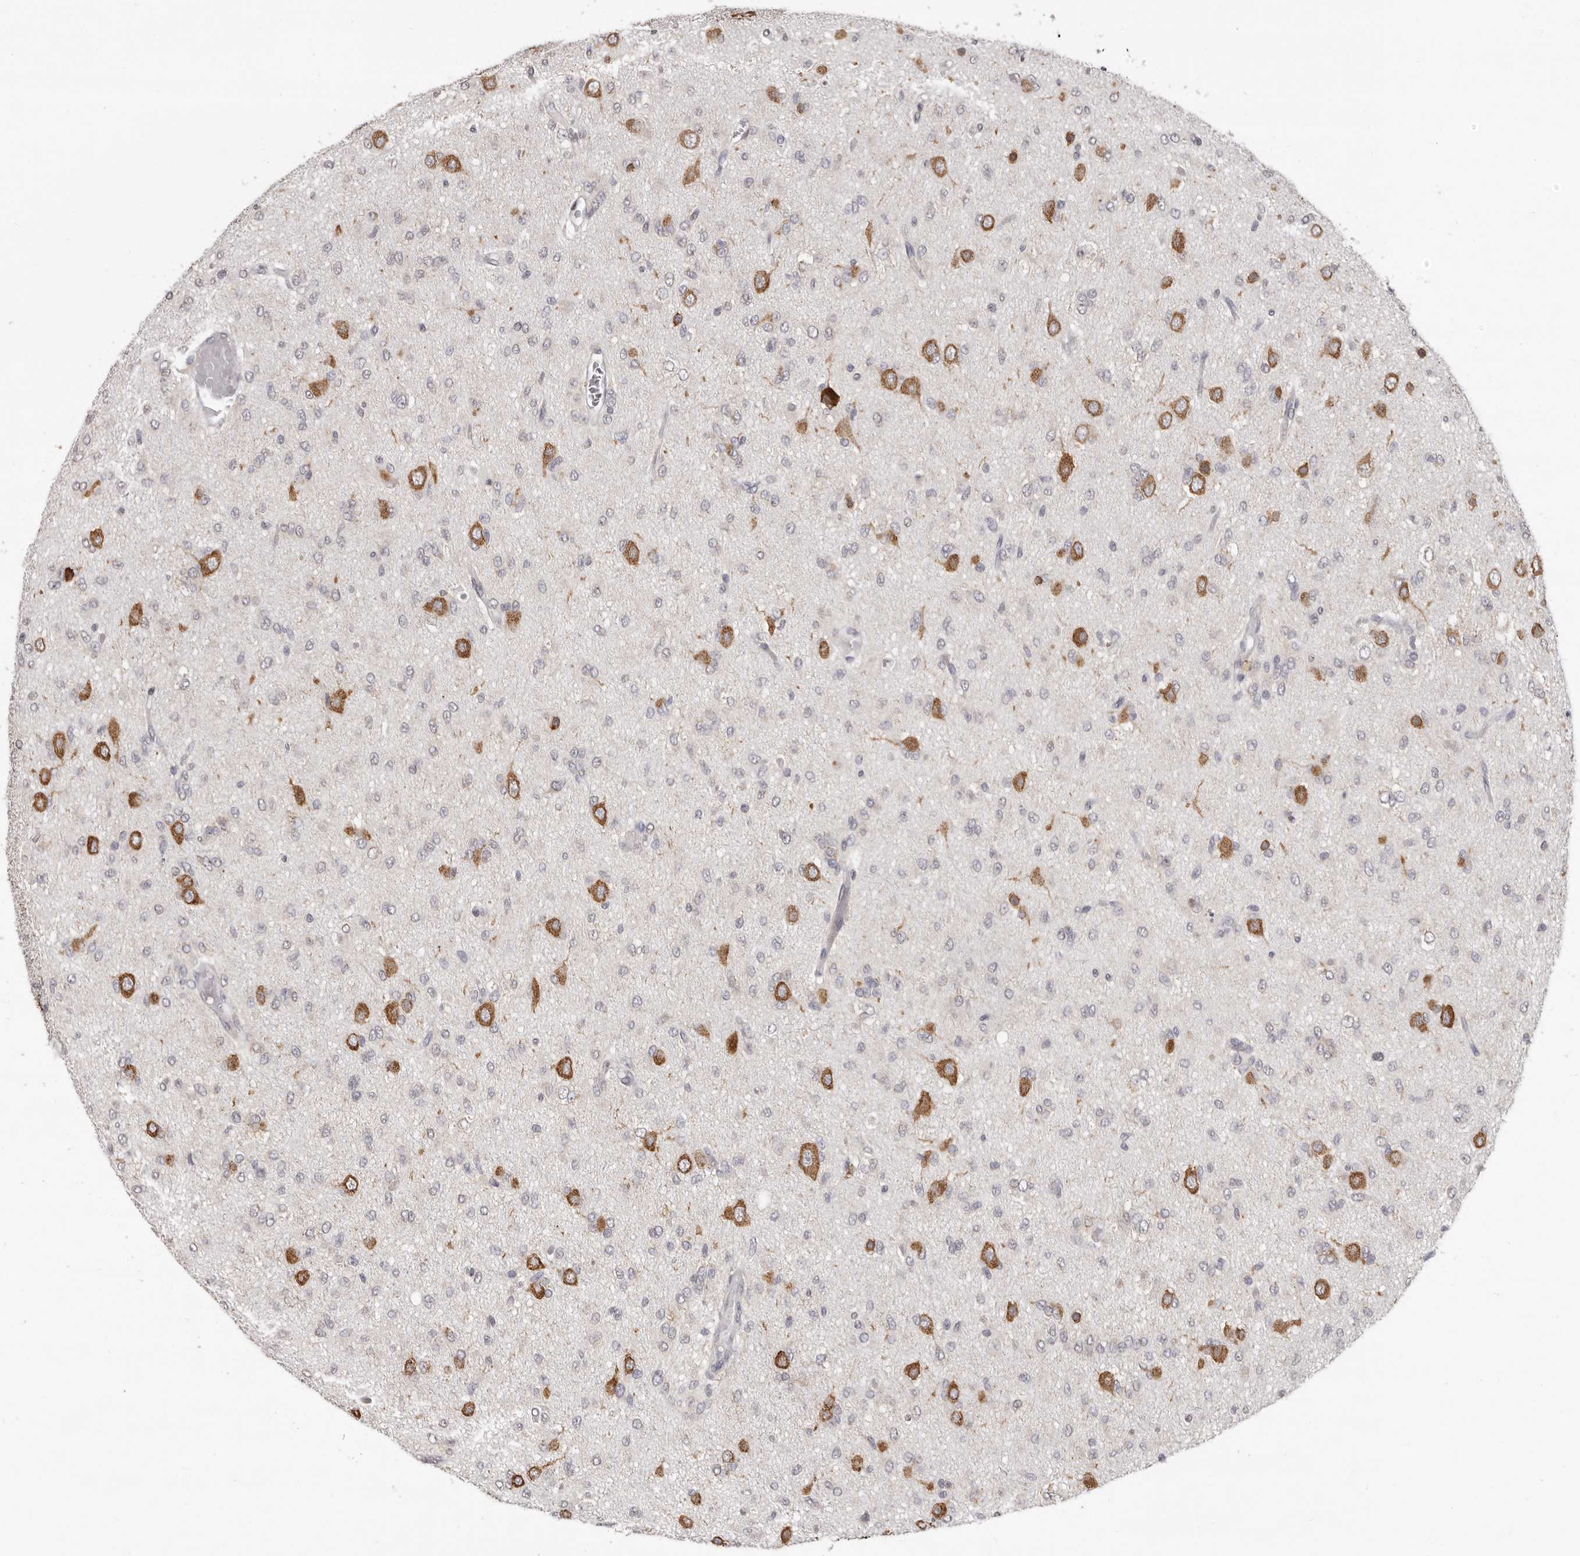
{"staining": {"intensity": "negative", "quantity": "none", "location": "none"}, "tissue": "glioma", "cell_type": "Tumor cells", "image_type": "cancer", "snomed": [{"axis": "morphology", "description": "Glioma, malignant, High grade"}, {"axis": "topography", "description": "Brain"}], "caption": "The histopathology image shows no significant positivity in tumor cells of glioma. Brightfield microscopy of immunohistochemistry (IHC) stained with DAB (brown) and hematoxylin (blue), captured at high magnification.", "gene": "LINGO2", "patient": {"sex": "female", "age": 59}}